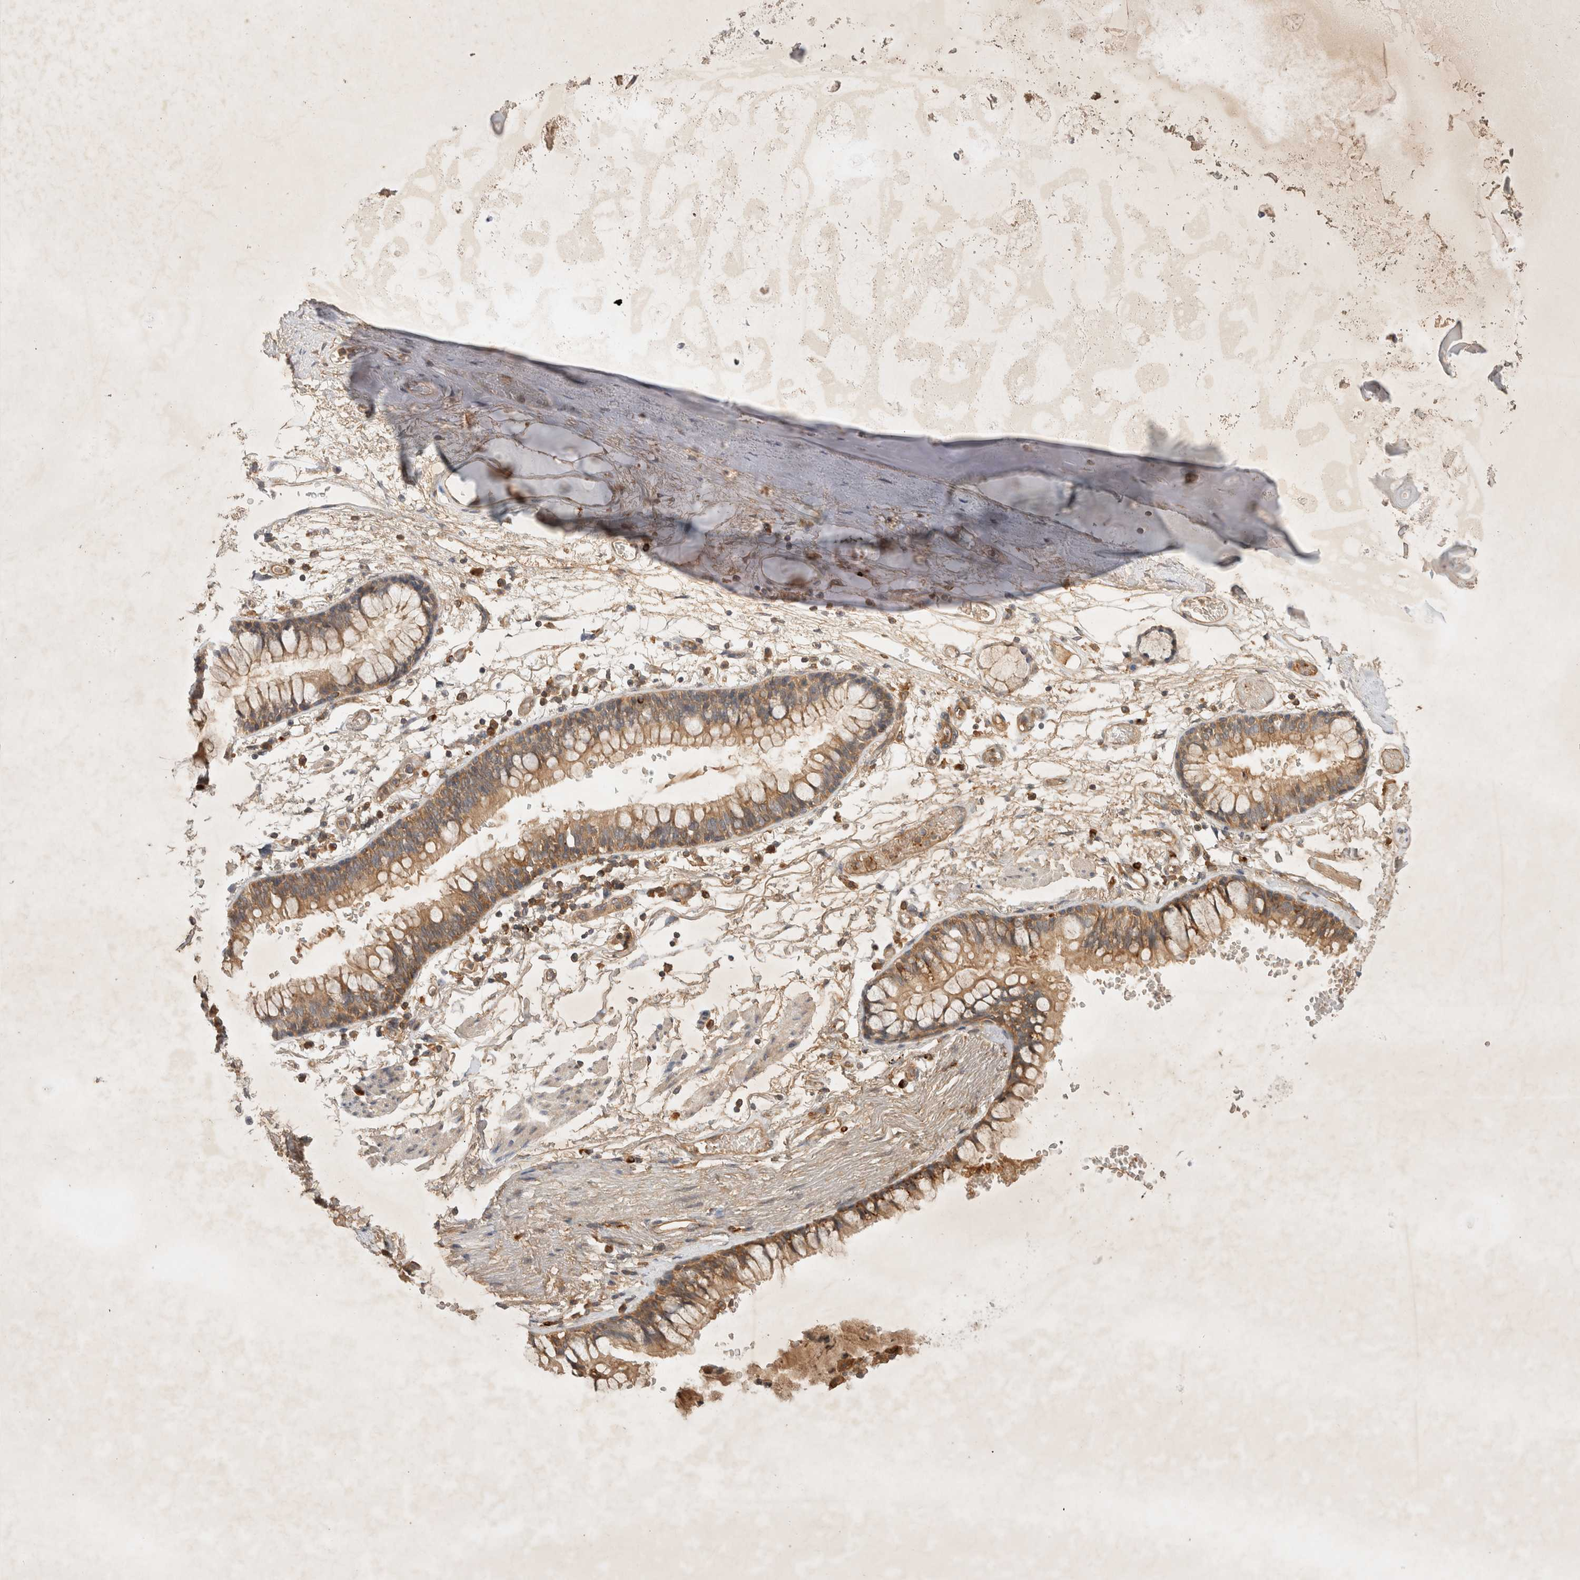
{"staining": {"intensity": "moderate", "quantity": ">75%", "location": "cytoplasmic/membranous"}, "tissue": "adipose tissue", "cell_type": "Adipocytes", "image_type": "normal", "snomed": [{"axis": "morphology", "description": "Normal tissue, NOS"}, {"axis": "topography", "description": "Cartilage tissue"}, {"axis": "topography", "description": "Bronchus"}], "caption": "Protein expression by immunohistochemistry demonstrates moderate cytoplasmic/membranous staining in about >75% of adipocytes in unremarkable adipose tissue.", "gene": "YES1", "patient": {"sex": "female", "age": 73}}